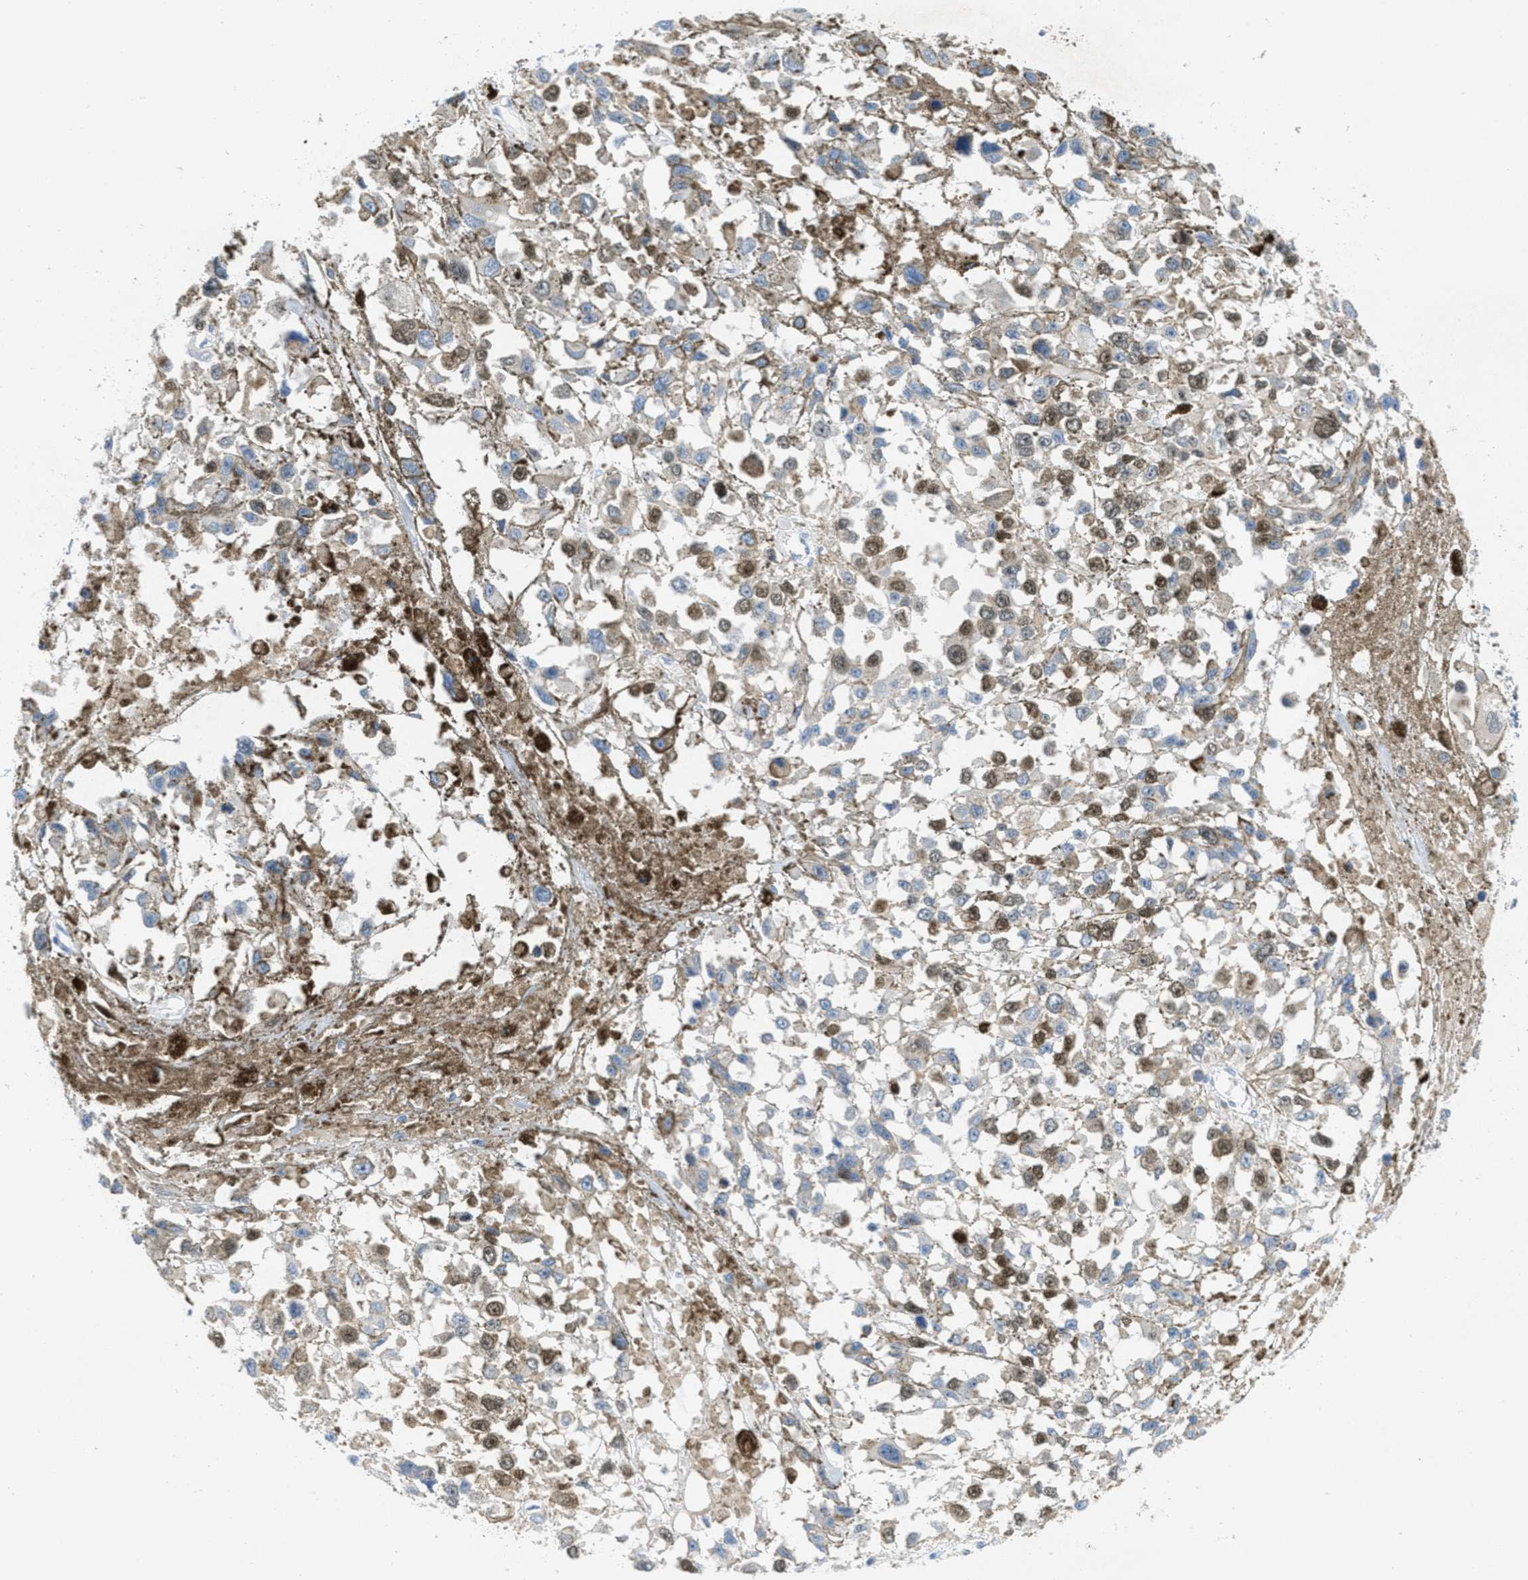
{"staining": {"intensity": "moderate", "quantity": "25%-75%", "location": "cytoplasmic/membranous,nuclear"}, "tissue": "melanoma", "cell_type": "Tumor cells", "image_type": "cancer", "snomed": [{"axis": "morphology", "description": "Malignant melanoma, Metastatic site"}, {"axis": "topography", "description": "Lymph node"}], "caption": "Tumor cells reveal medium levels of moderate cytoplasmic/membranous and nuclear staining in about 25%-75% of cells in malignant melanoma (metastatic site).", "gene": "ORC6", "patient": {"sex": "male", "age": 59}}